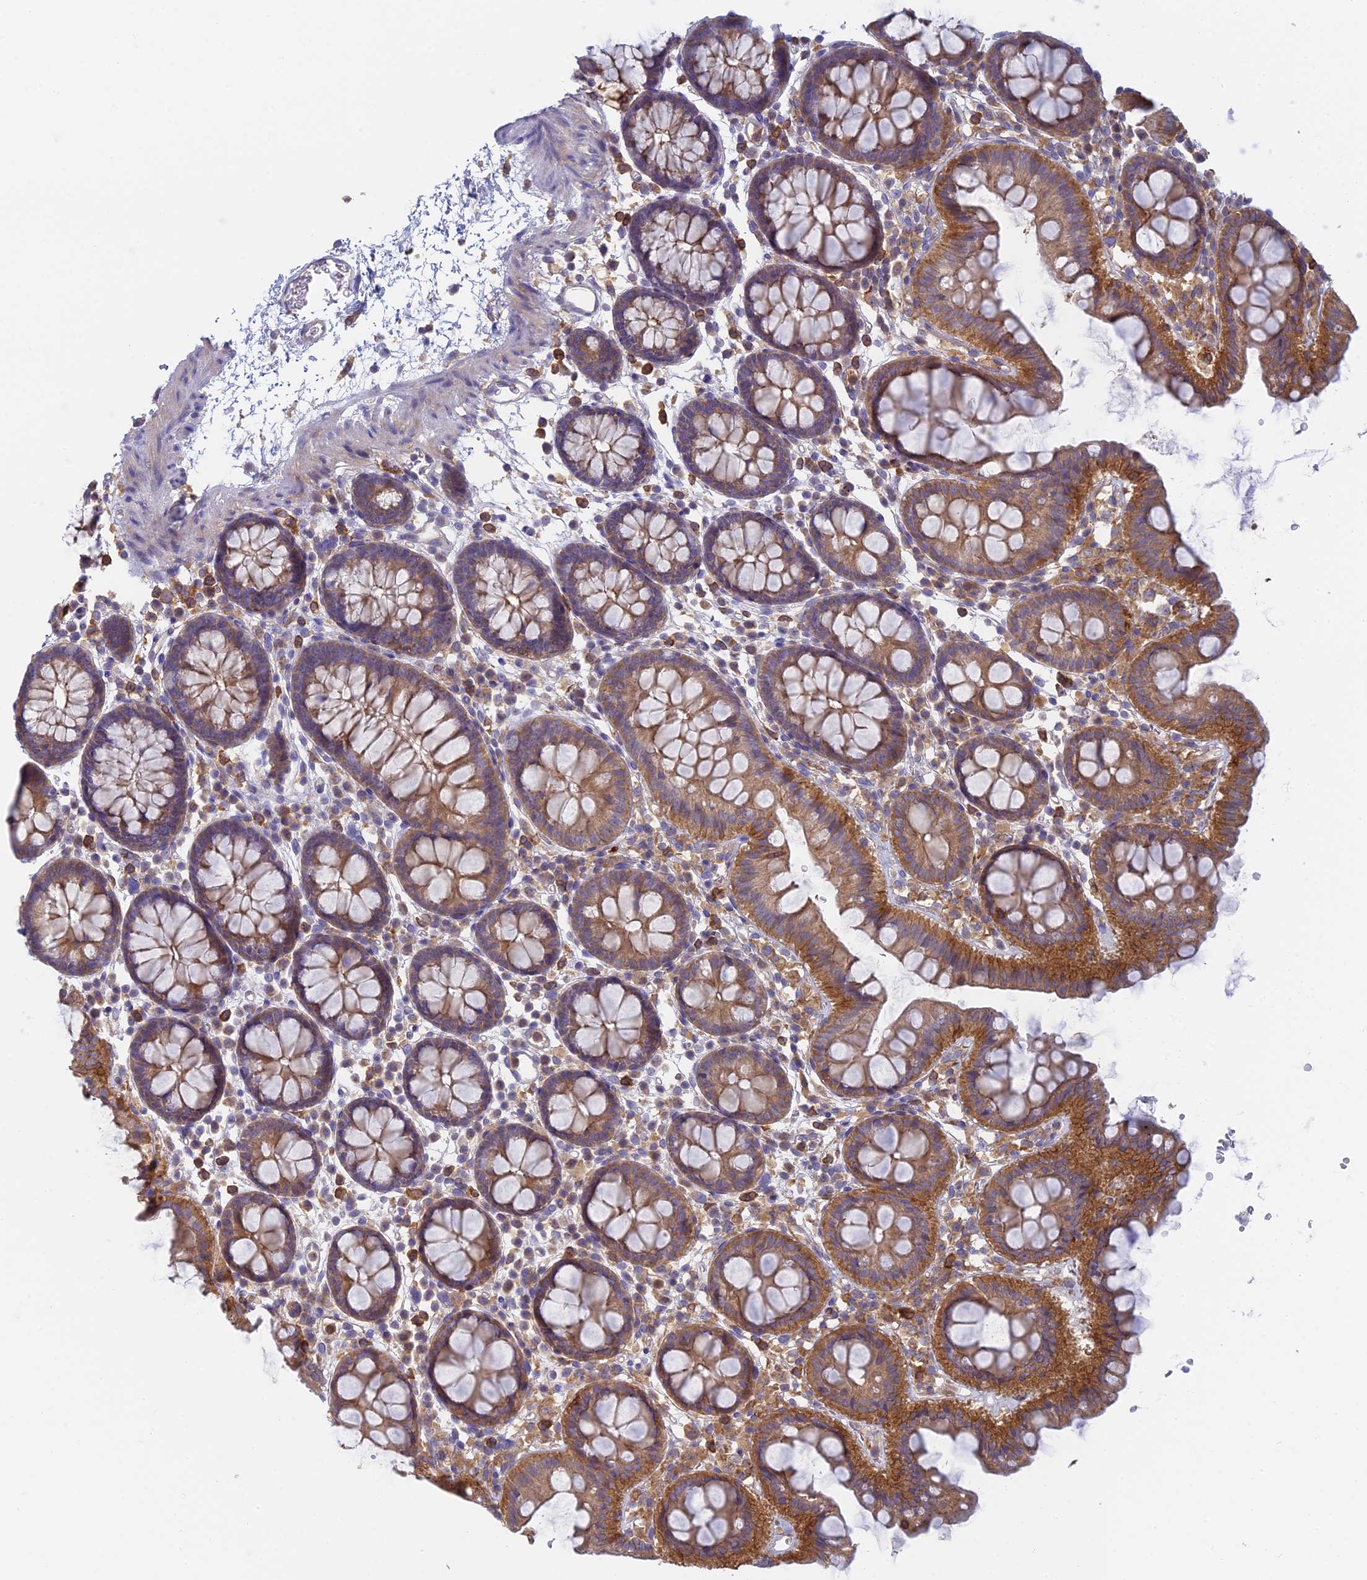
{"staining": {"intensity": "negative", "quantity": "none", "location": "none"}, "tissue": "colon", "cell_type": "Endothelial cells", "image_type": "normal", "snomed": [{"axis": "morphology", "description": "Normal tissue, NOS"}, {"axis": "topography", "description": "Colon"}], "caption": "This is an IHC photomicrograph of normal human colon. There is no staining in endothelial cells.", "gene": "STRN4", "patient": {"sex": "male", "age": 75}}